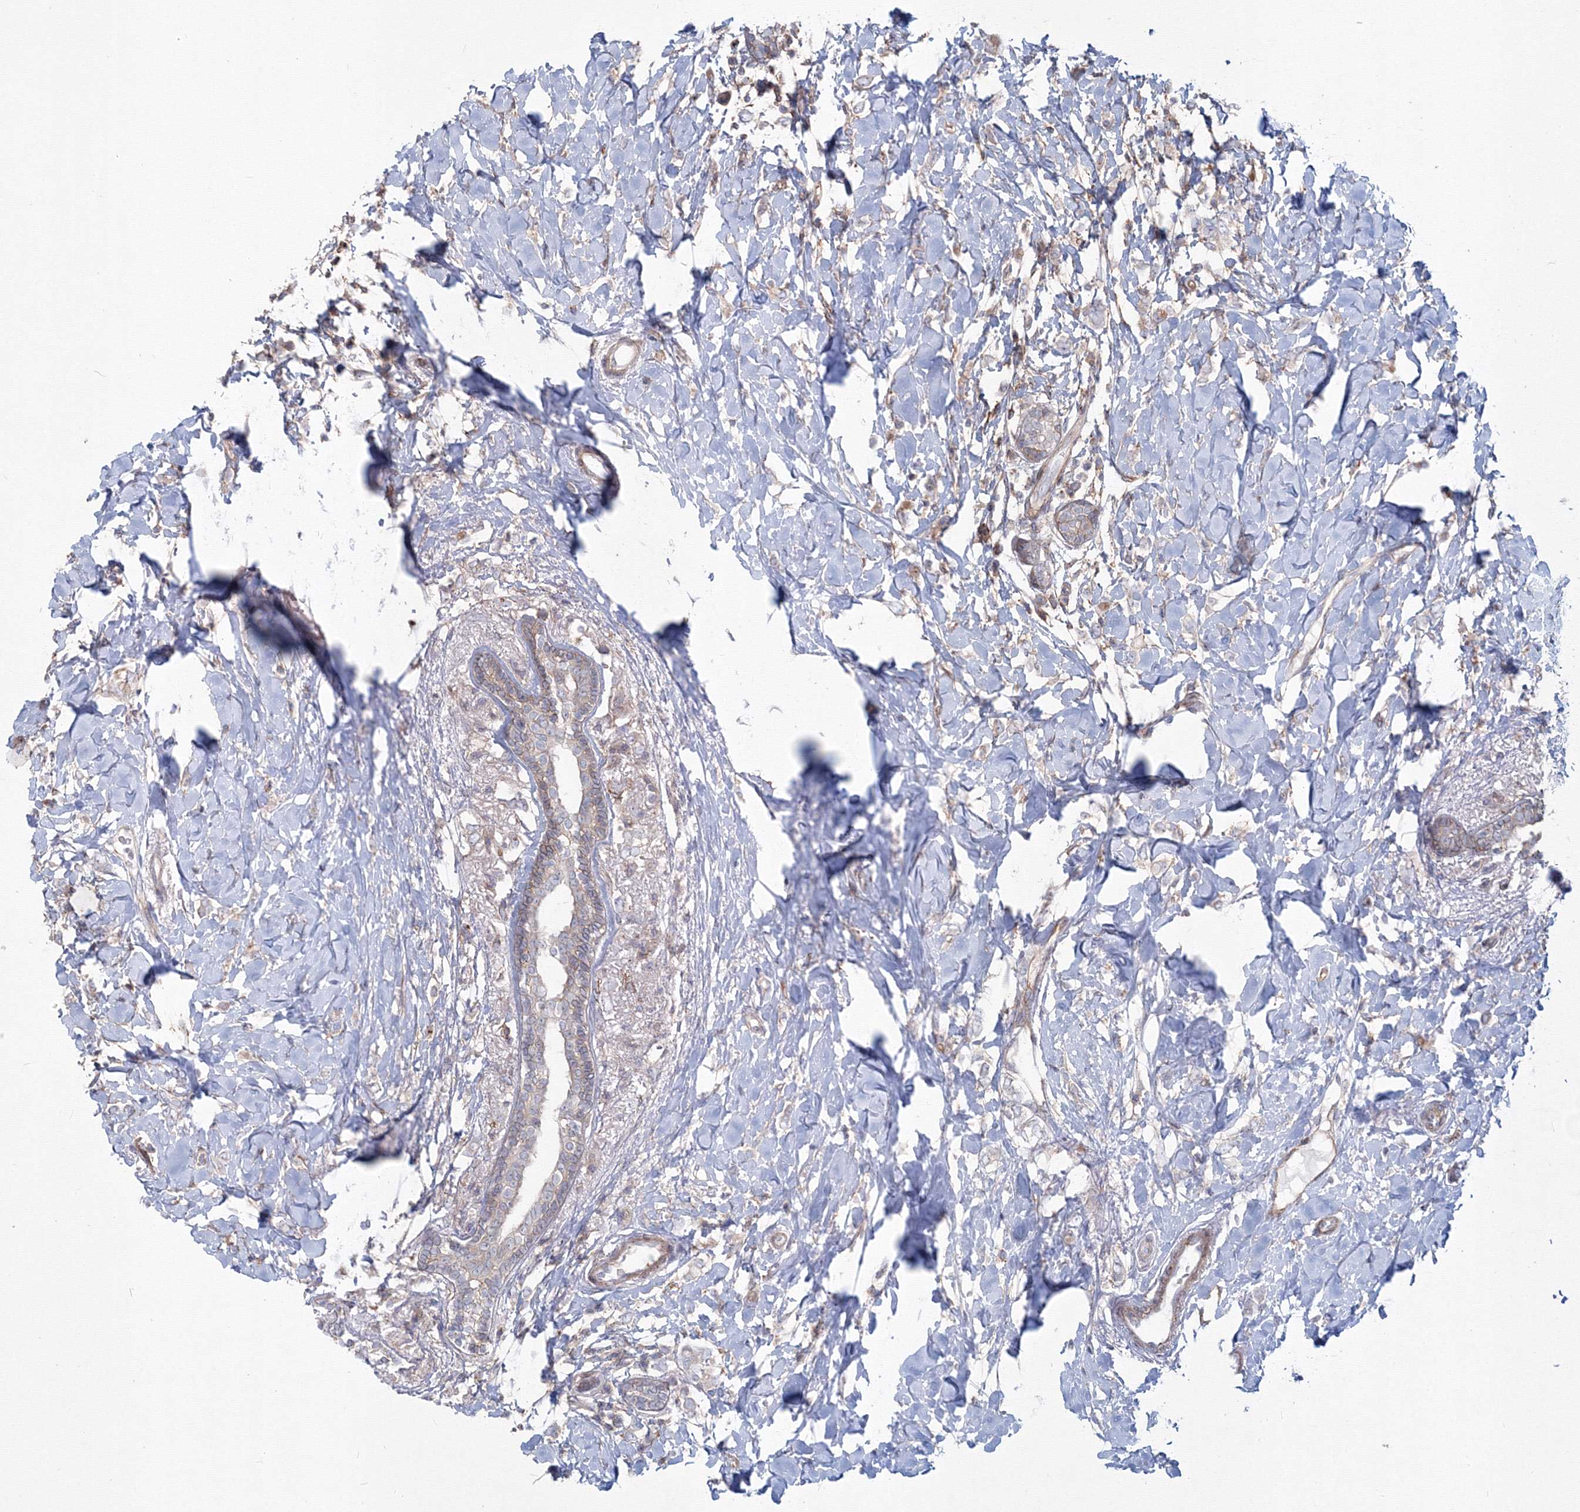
{"staining": {"intensity": "negative", "quantity": "none", "location": "none"}, "tissue": "breast cancer", "cell_type": "Tumor cells", "image_type": "cancer", "snomed": [{"axis": "morphology", "description": "Normal tissue, NOS"}, {"axis": "morphology", "description": "Lobular carcinoma"}, {"axis": "topography", "description": "Breast"}], "caption": "Image shows no significant protein staining in tumor cells of lobular carcinoma (breast). The staining is performed using DAB brown chromogen with nuclei counter-stained in using hematoxylin.", "gene": "SH3PXD2A", "patient": {"sex": "female", "age": 47}}